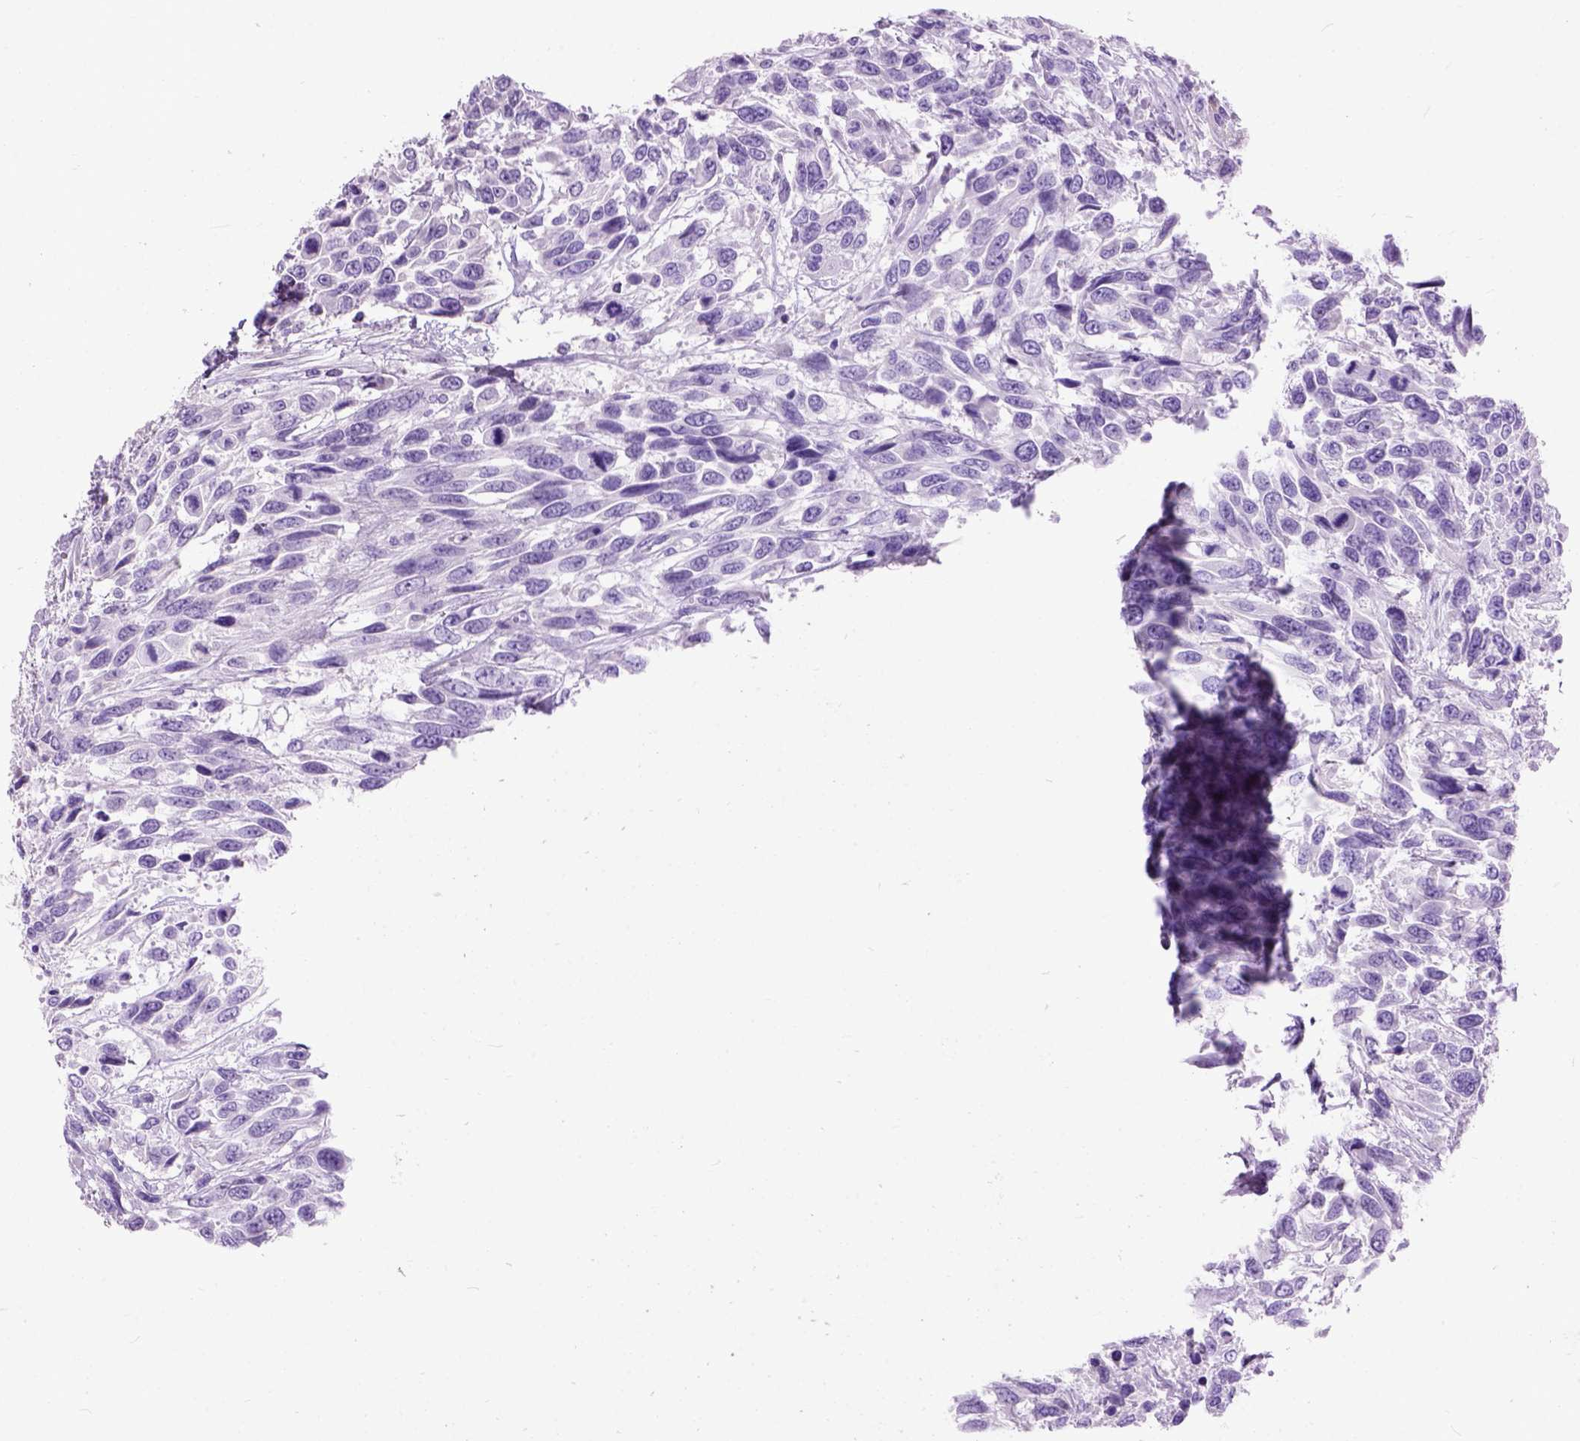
{"staining": {"intensity": "negative", "quantity": "none", "location": "none"}, "tissue": "urothelial cancer", "cell_type": "Tumor cells", "image_type": "cancer", "snomed": [{"axis": "morphology", "description": "Urothelial carcinoma, High grade"}, {"axis": "topography", "description": "Urinary bladder"}], "caption": "Tumor cells are negative for protein expression in human urothelial cancer.", "gene": "MAPT", "patient": {"sex": "female", "age": 70}}